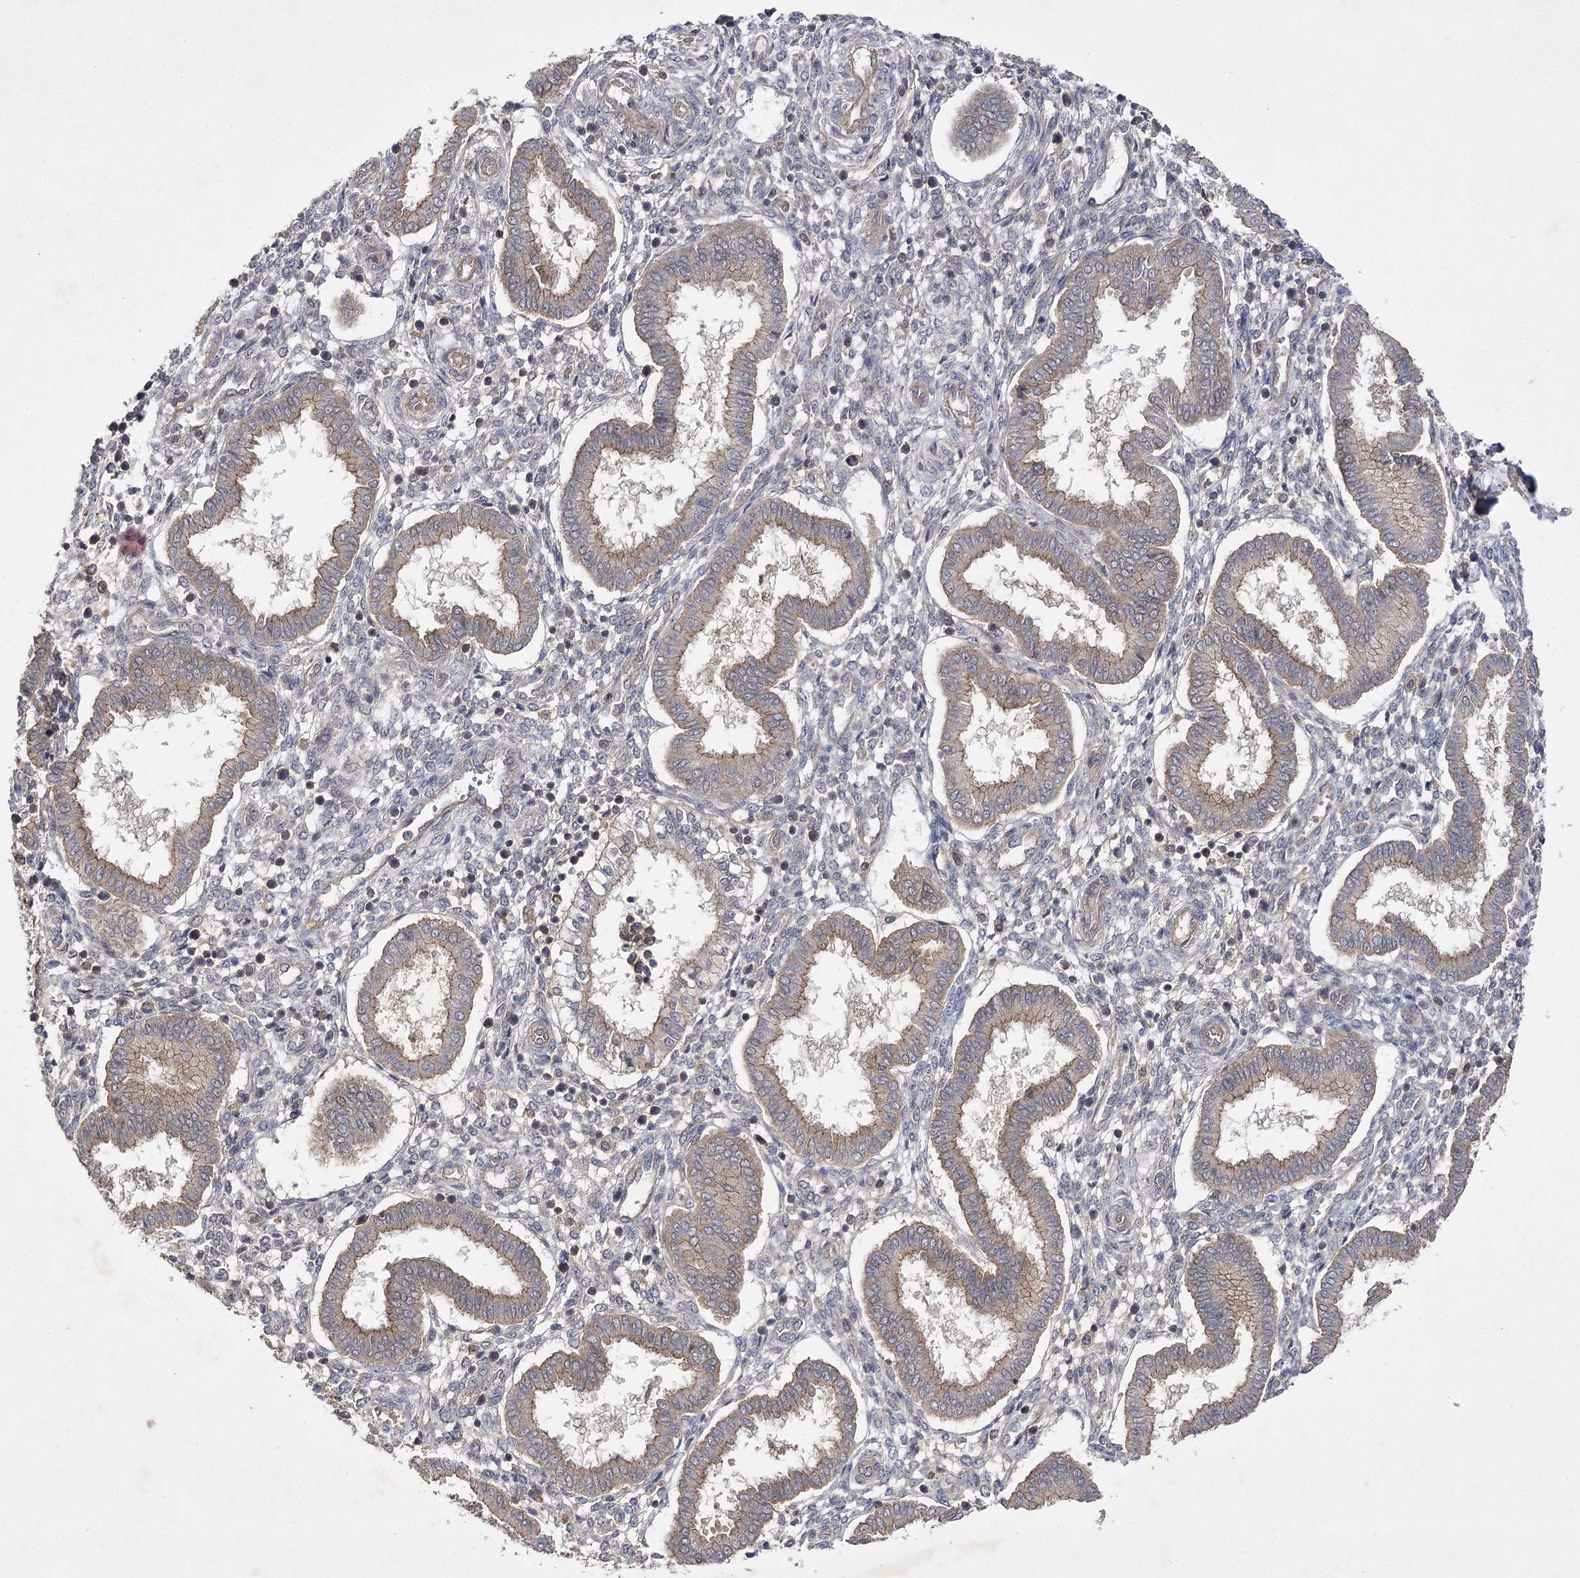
{"staining": {"intensity": "negative", "quantity": "none", "location": "none"}, "tissue": "endometrium", "cell_type": "Cells in endometrial stroma", "image_type": "normal", "snomed": [{"axis": "morphology", "description": "Normal tissue, NOS"}, {"axis": "topography", "description": "Endometrium"}], "caption": "The IHC photomicrograph has no significant positivity in cells in endometrial stroma of endometrium. (Brightfield microscopy of DAB (3,3'-diaminobenzidine) IHC at high magnification).", "gene": "BCR", "patient": {"sex": "female", "age": 24}}